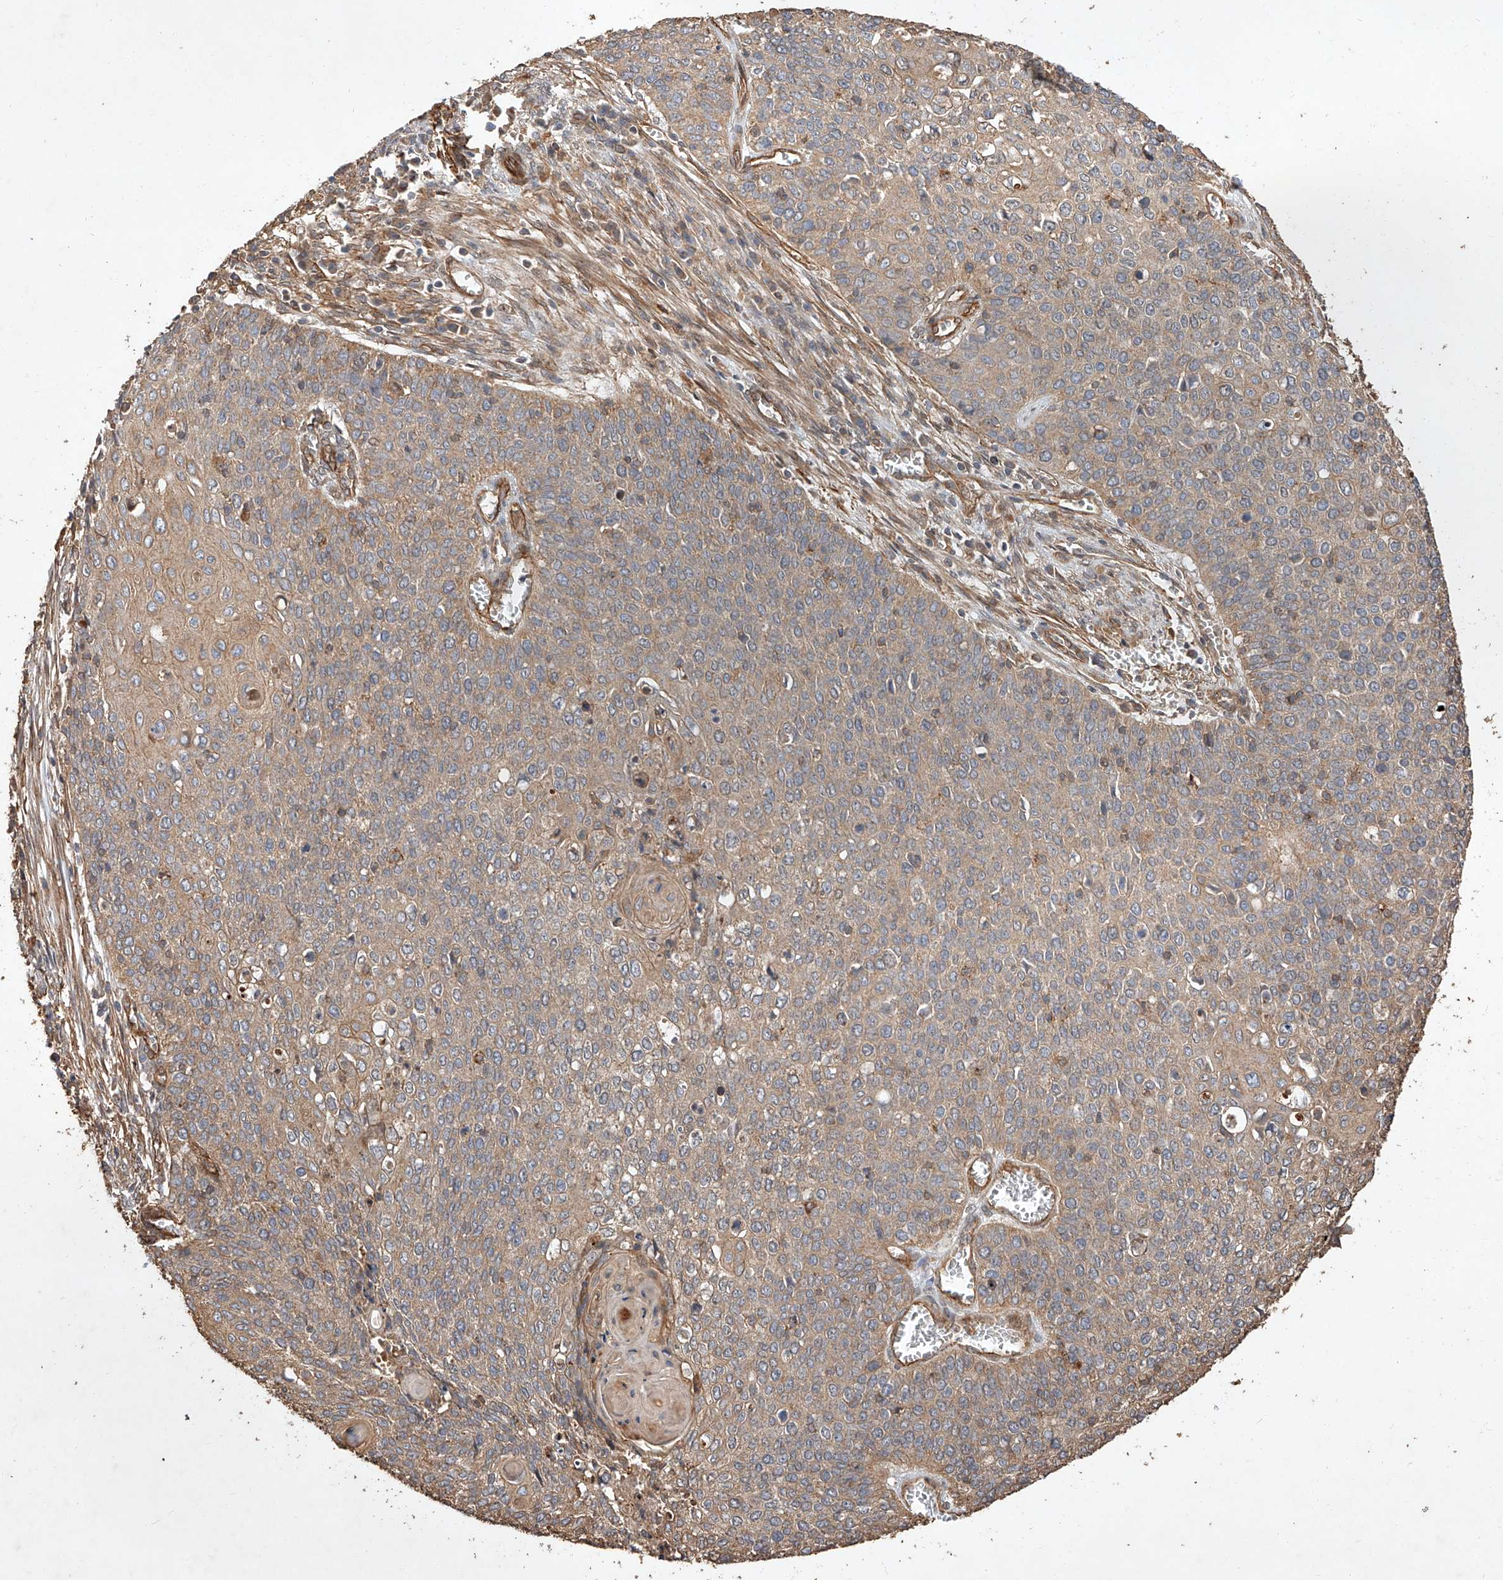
{"staining": {"intensity": "weak", "quantity": ">75%", "location": "cytoplasmic/membranous"}, "tissue": "cervical cancer", "cell_type": "Tumor cells", "image_type": "cancer", "snomed": [{"axis": "morphology", "description": "Squamous cell carcinoma, NOS"}, {"axis": "topography", "description": "Cervix"}], "caption": "IHC photomicrograph of human squamous cell carcinoma (cervical) stained for a protein (brown), which demonstrates low levels of weak cytoplasmic/membranous staining in about >75% of tumor cells.", "gene": "GHDC", "patient": {"sex": "female", "age": 39}}